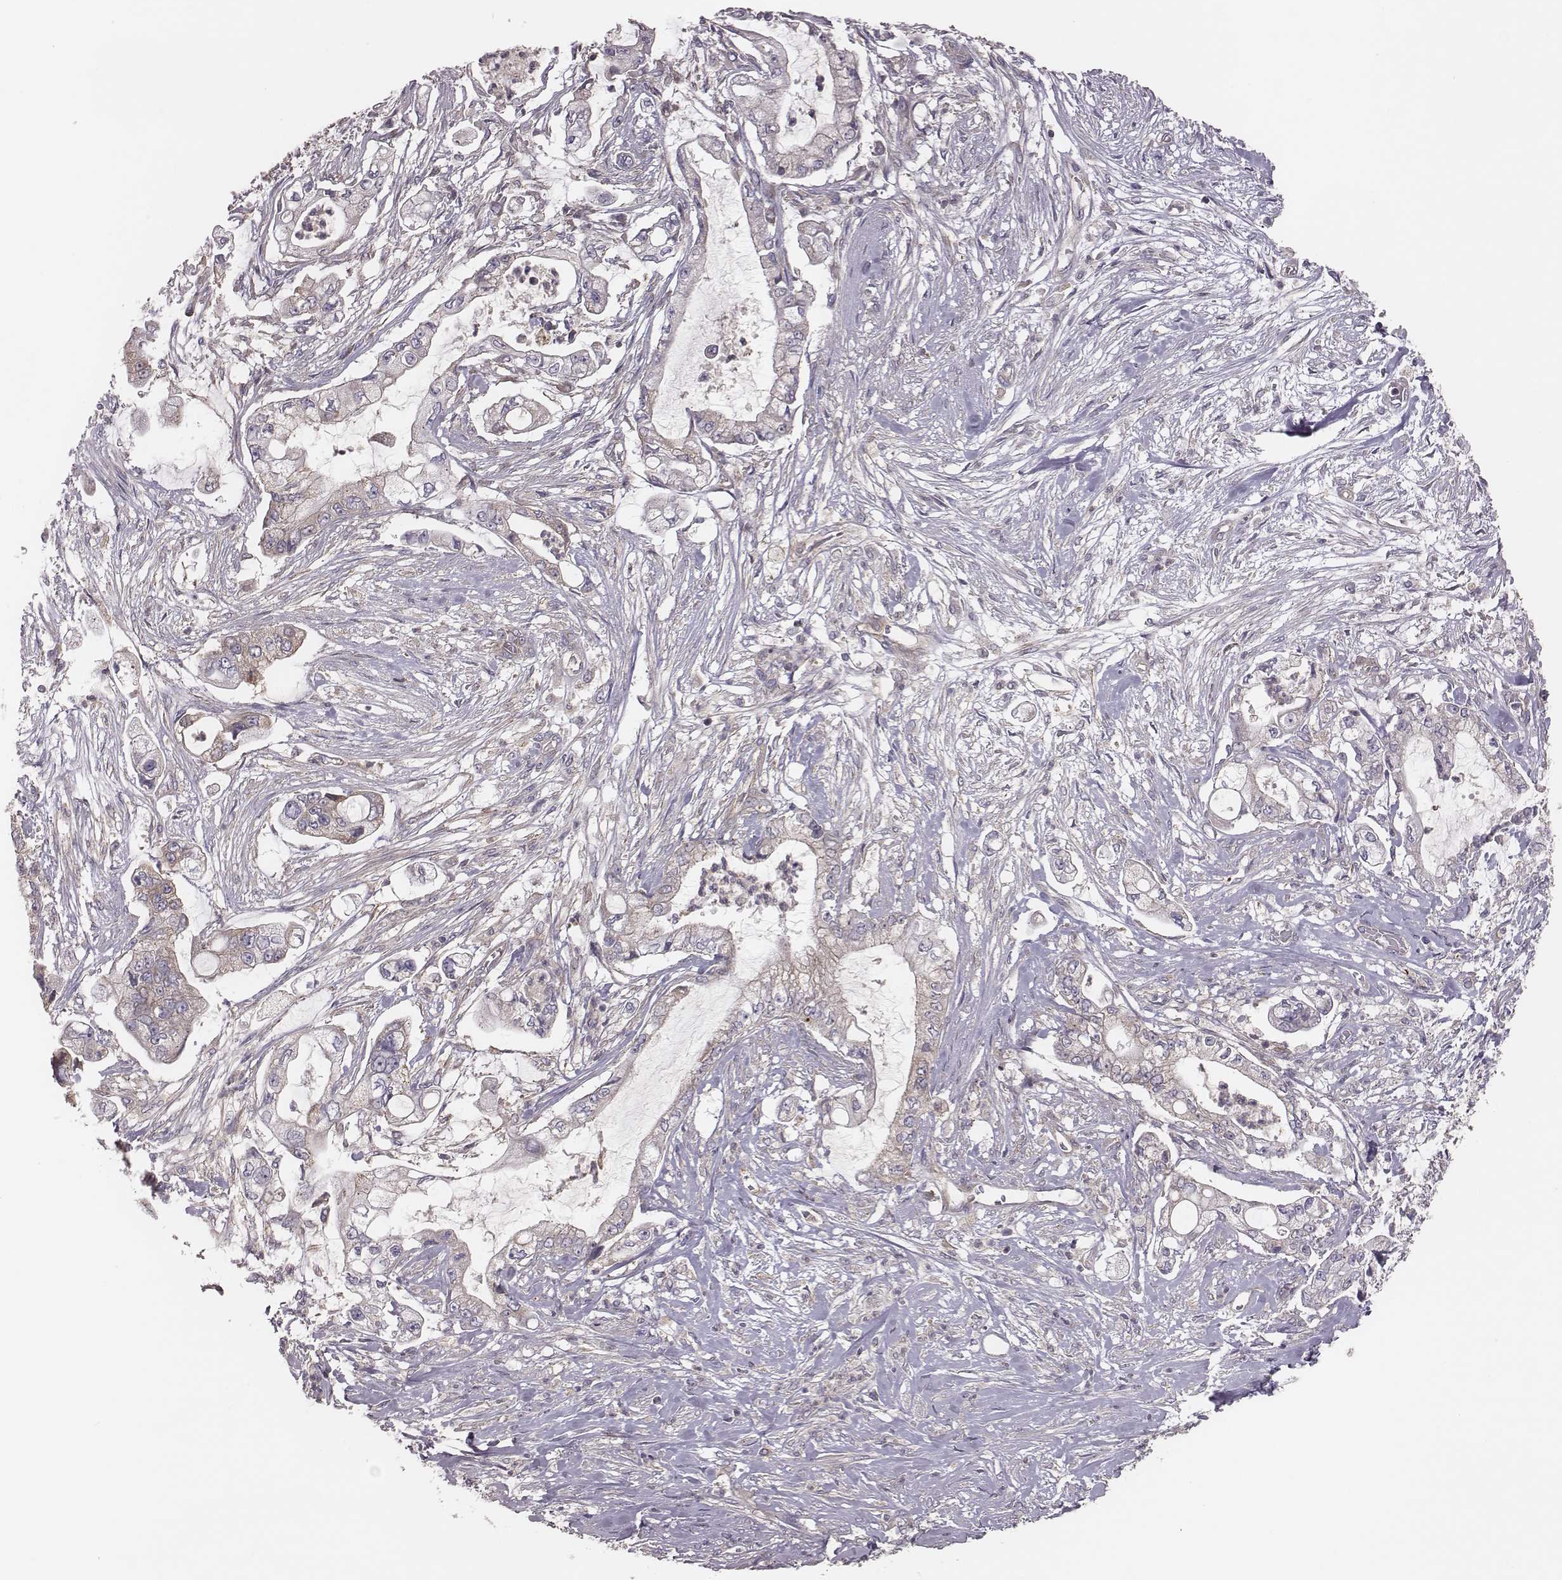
{"staining": {"intensity": "negative", "quantity": "none", "location": "none"}, "tissue": "pancreatic cancer", "cell_type": "Tumor cells", "image_type": "cancer", "snomed": [{"axis": "morphology", "description": "Adenocarcinoma, NOS"}, {"axis": "topography", "description": "Pancreas"}], "caption": "Immunohistochemistry of adenocarcinoma (pancreatic) shows no staining in tumor cells.", "gene": "CAD", "patient": {"sex": "female", "age": 69}}